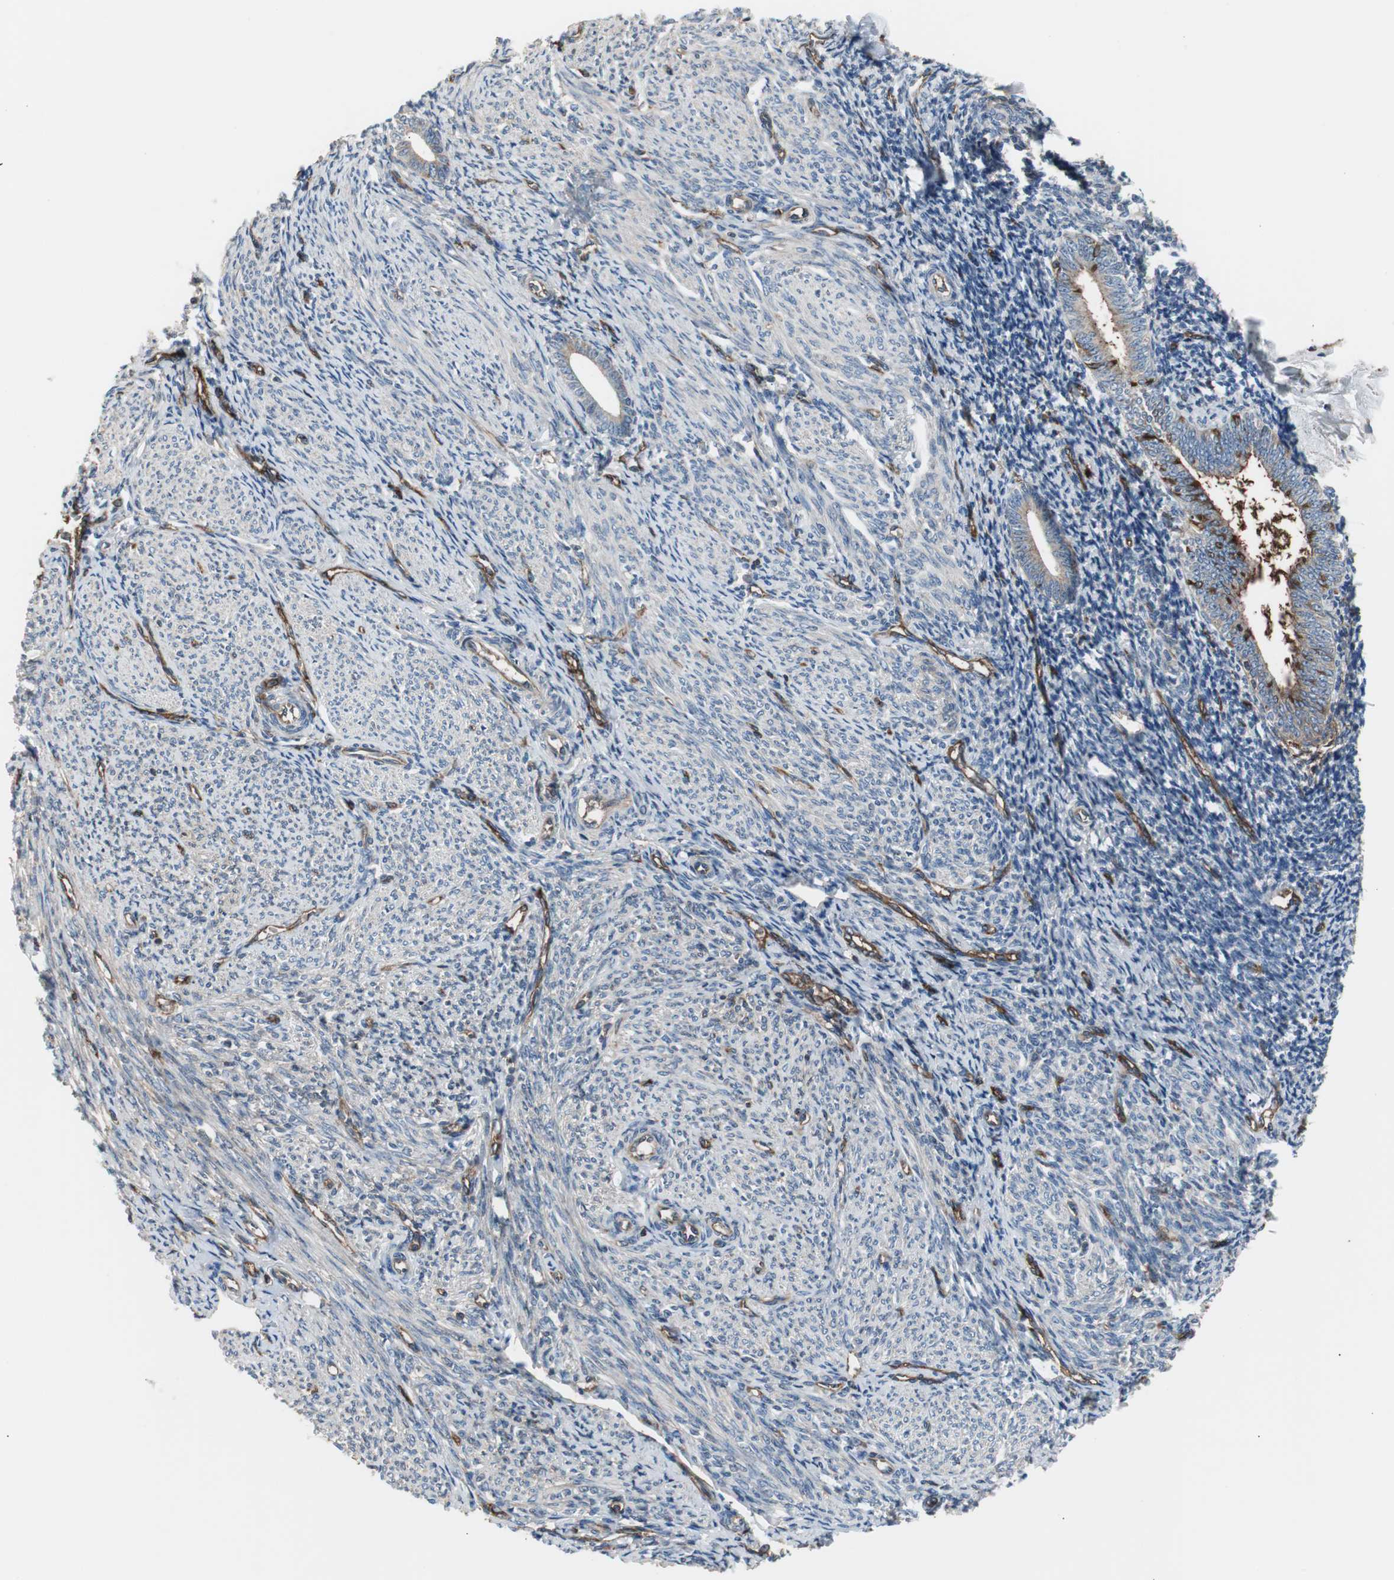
{"staining": {"intensity": "strong", "quantity": ">75%", "location": "cytoplasmic/membranous"}, "tissue": "endometrium", "cell_type": "Cells in endometrial stroma", "image_type": "normal", "snomed": [{"axis": "morphology", "description": "Normal tissue, NOS"}, {"axis": "topography", "description": "Endometrium"}], "caption": "Protein positivity by immunohistochemistry shows strong cytoplasmic/membranous staining in about >75% of cells in endometrial stroma in benign endometrium. The staining was performed using DAB (3,3'-diaminobenzidine) to visualize the protein expression in brown, while the nuclei were stained in blue with hematoxylin (Magnification: 20x).", "gene": "B2M", "patient": {"sex": "female", "age": 57}}